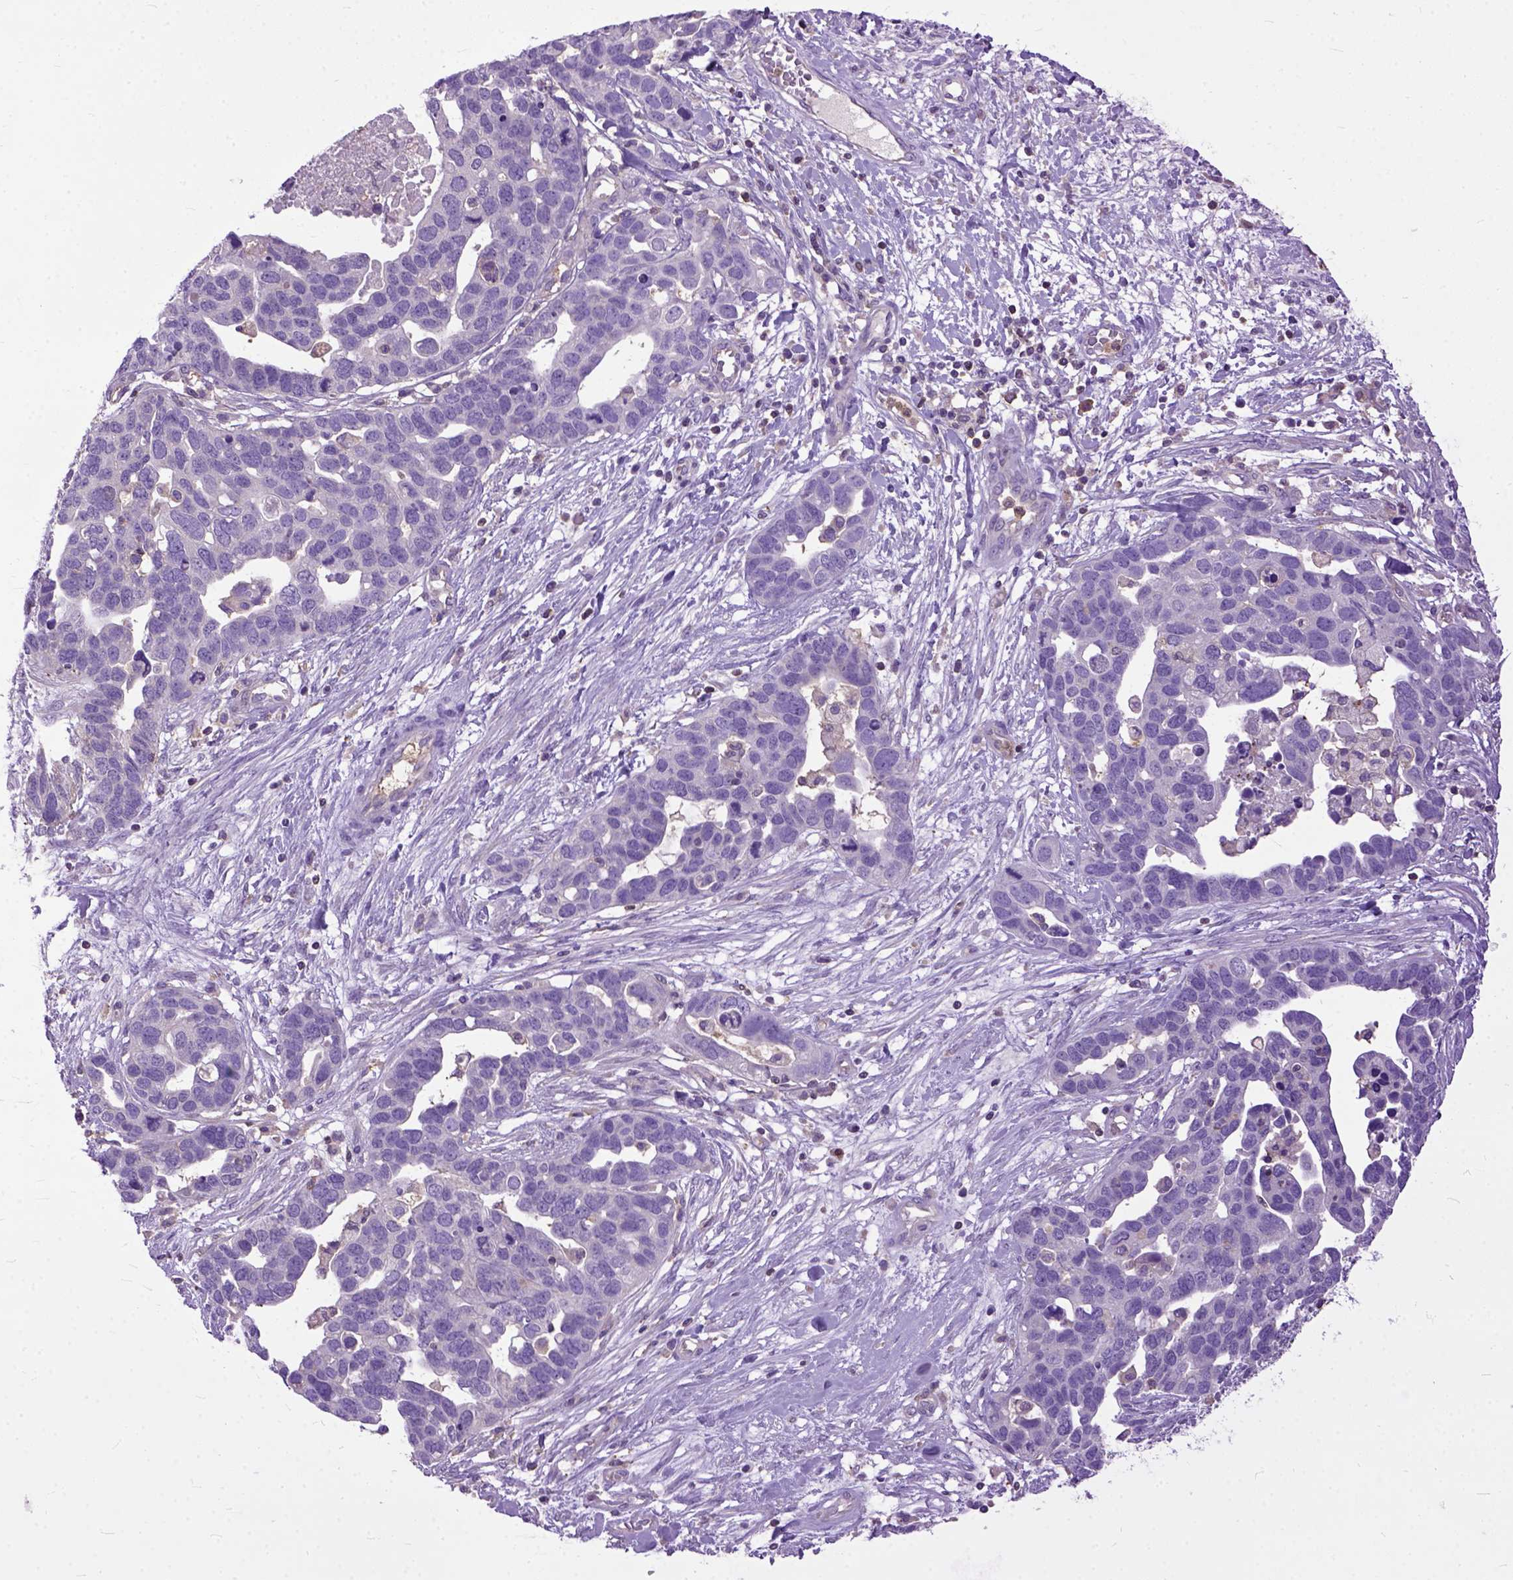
{"staining": {"intensity": "negative", "quantity": "none", "location": "none"}, "tissue": "ovarian cancer", "cell_type": "Tumor cells", "image_type": "cancer", "snomed": [{"axis": "morphology", "description": "Cystadenocarcinoma, serous, NOS"}, {"axis": "topography", "description": "Ovary"}], "caption": "Protein analysis of ovarian serous cystadenocarcinoma shows no significant positivity in tumor cells.", "gene": "NAMPT", "patient": {"sex": "female", "age": 54}}